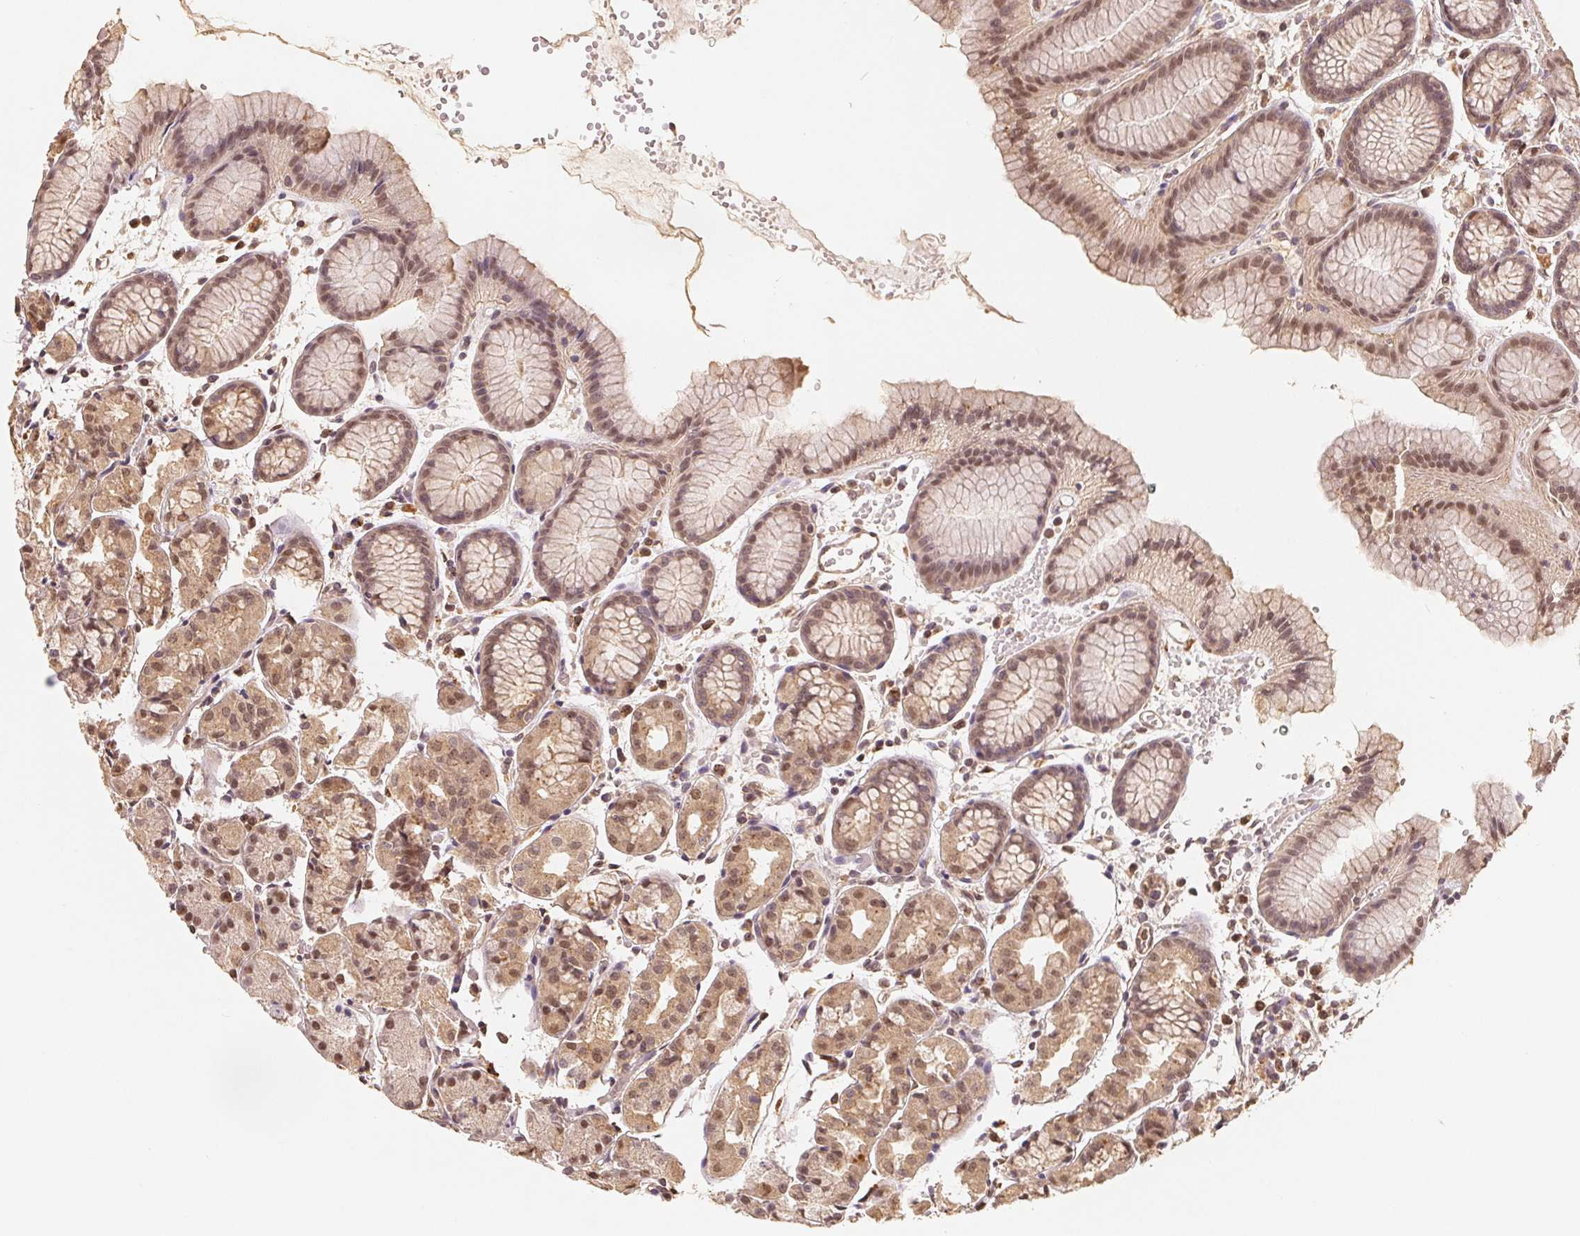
{"staining": {"intensity": "moderate", "quantity": ">75%", "location": "cytoplasmic/membranous,nuclear"}, "tissue": "stomach", "cell_type": "Glandular cells", "image_type": "normal", "snomed": [{"axis": "morphology", "description": "Normal tissue, NOS"}, {"axis": "topography", "description": "Stomach, upper"}], "caption": "DAB (3,3'-diaminobenzidine) immunohistochemical staining of benign stomach shows moderate cytoplasmic/membranous,nuclear protein positivity in about >75% of glandular cells.", "gene": "GUSB", "patient": {"sex": "male", "age": 47}}